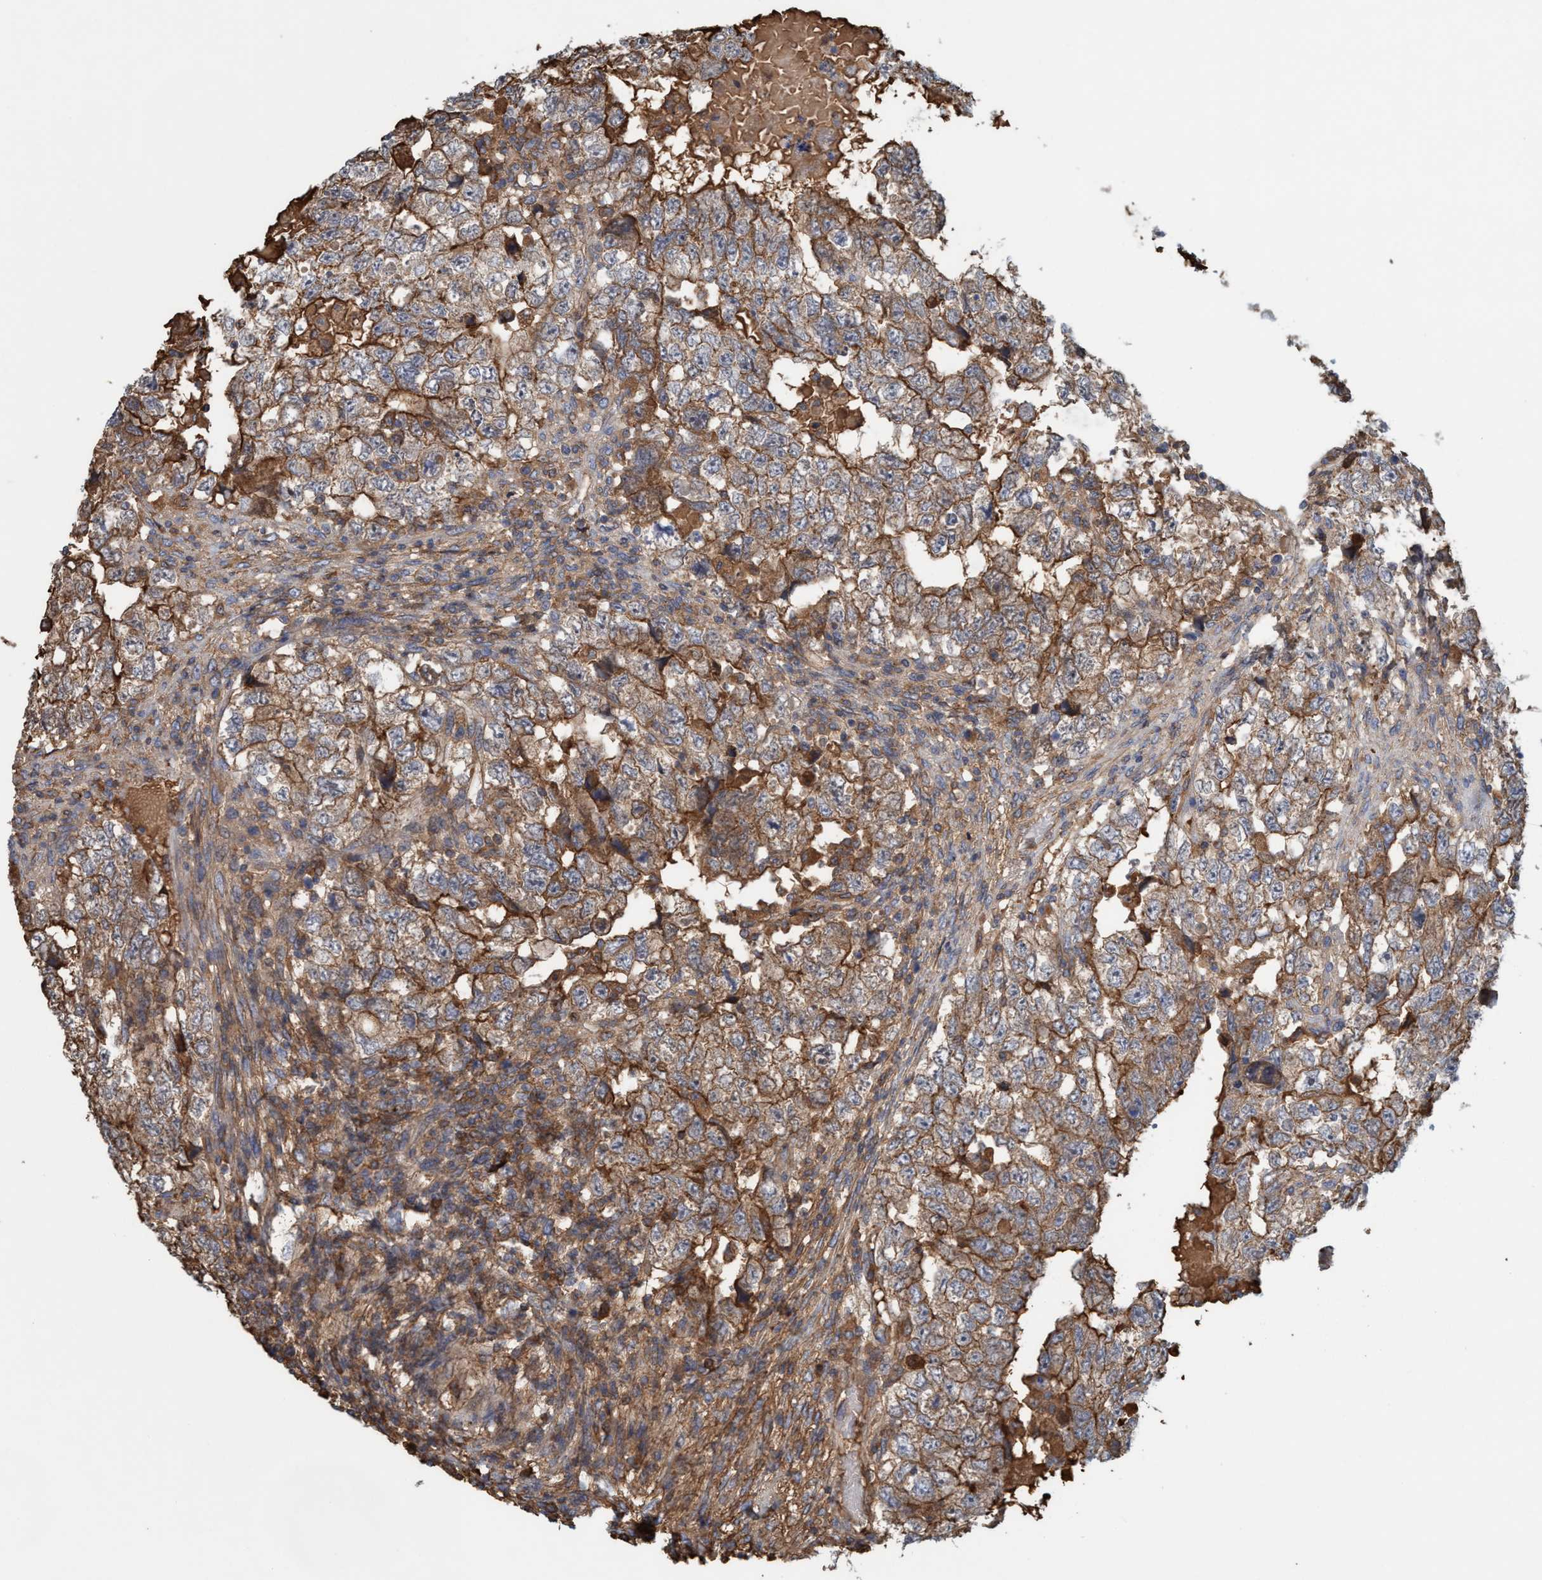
{"staining": {"intensity": "moderate", "quantity": ">75%", "location": "cytoplasmic/membranous"}, "tissue": "testis cancer", "cell_type": "Tumor cells", "image_type": "cancer", "snomed": [{"axis": "morphology", "description": "Carcinoma, Embryonal, NOS"}, {"axis": "topography", "description": "Testis"}], "caption": "Immunohistochemistry of human testis cancer demonstrates medium levels of moderate cytoplasmic/membranous staining in about >75% of tumor cells. (DAB (3,3'-diaminobenzidine) IHC with brightfield microscopy, high magnification).", "gene": "SPECC1", "patient": {"sex": "male", "age": 36}}